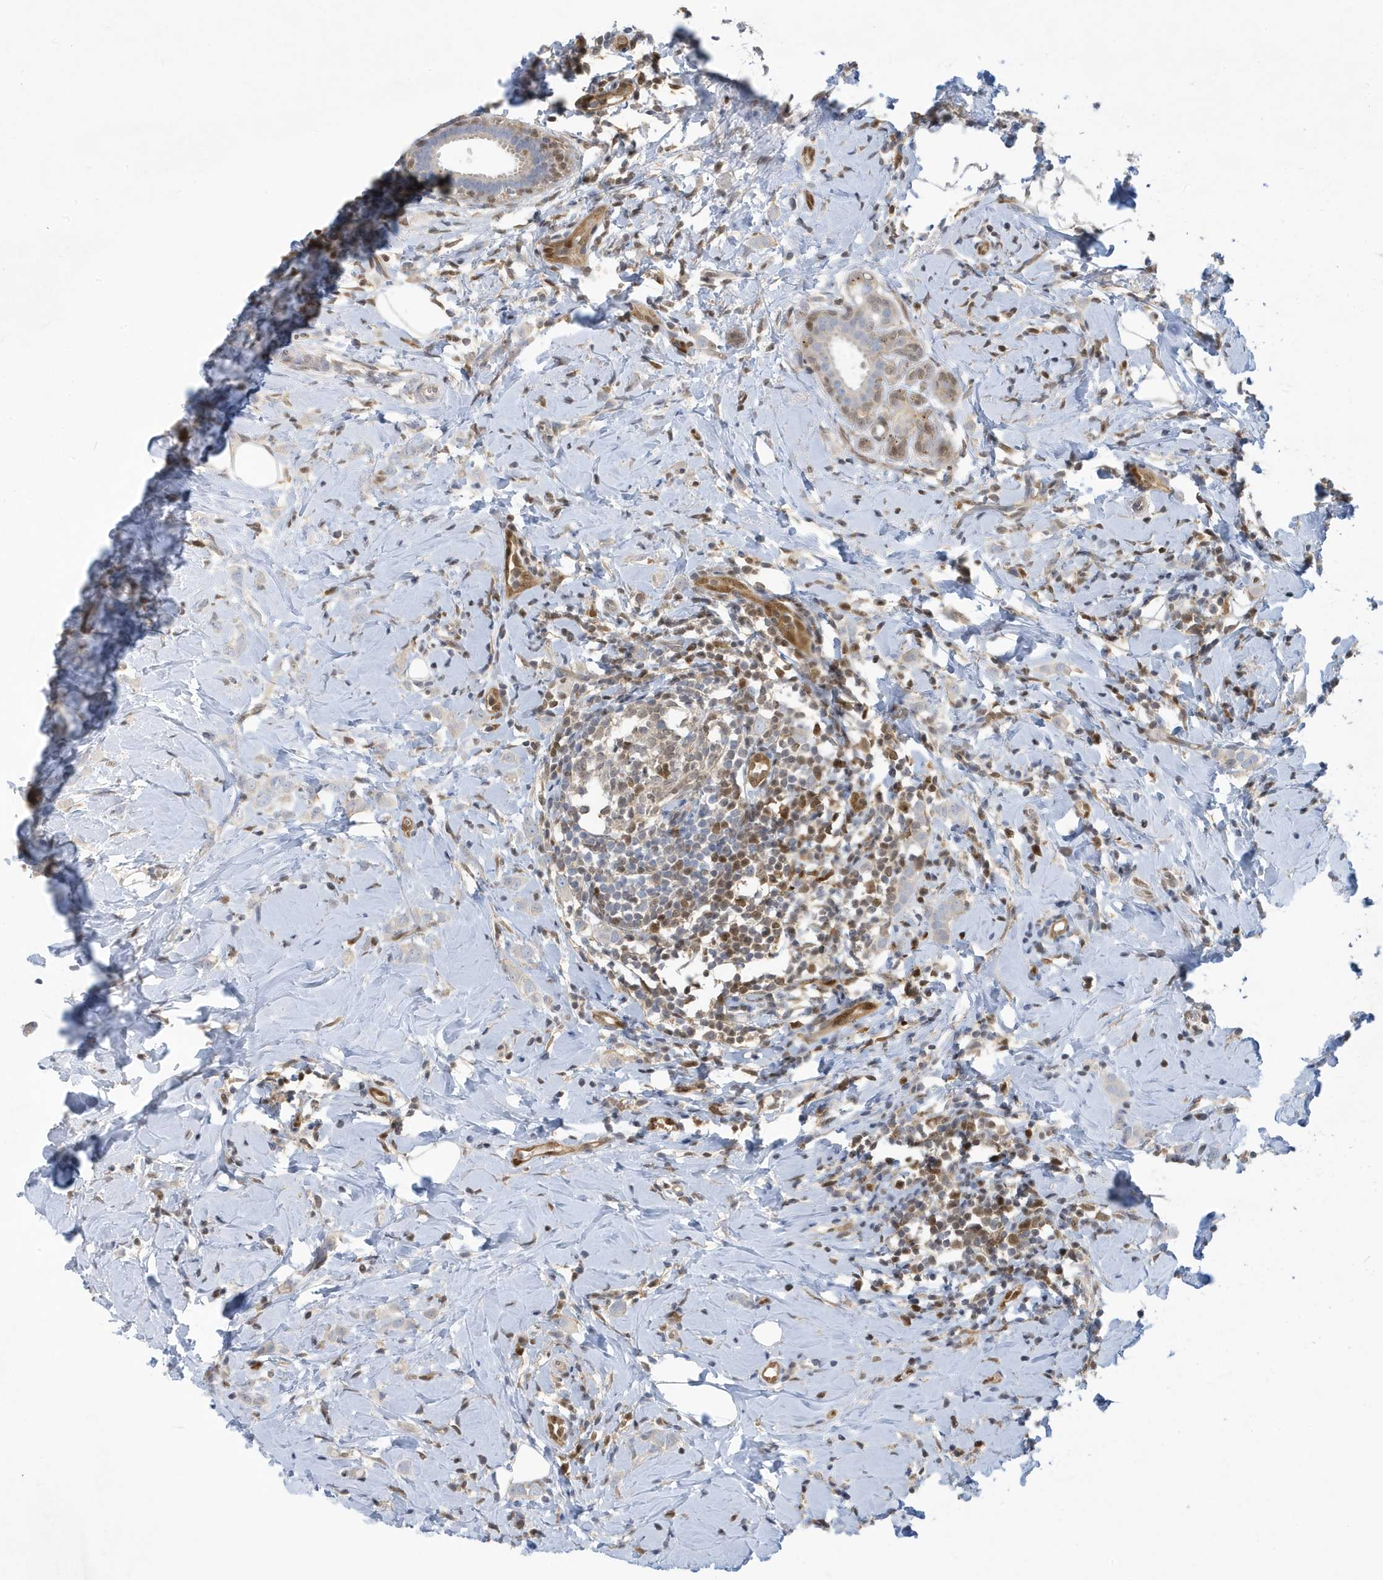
{"staining": {"intensity": "negative", "quantity": "none", "location": "none"}, "tissue": "breast cancer", "cell_type": "Tumor cells", "image_type": "cancer", "snomed": [{"axis": "morphology", "description": "Lobular carcinoma"}, {"axis": "topography", "description": "Breast"}], "caption": "Tumor cells are negative for brown protein staining in breast cancer (lobular carcinoma).", "gene": "NCOA7", "patient": {"sex": "female", "age": 47}}